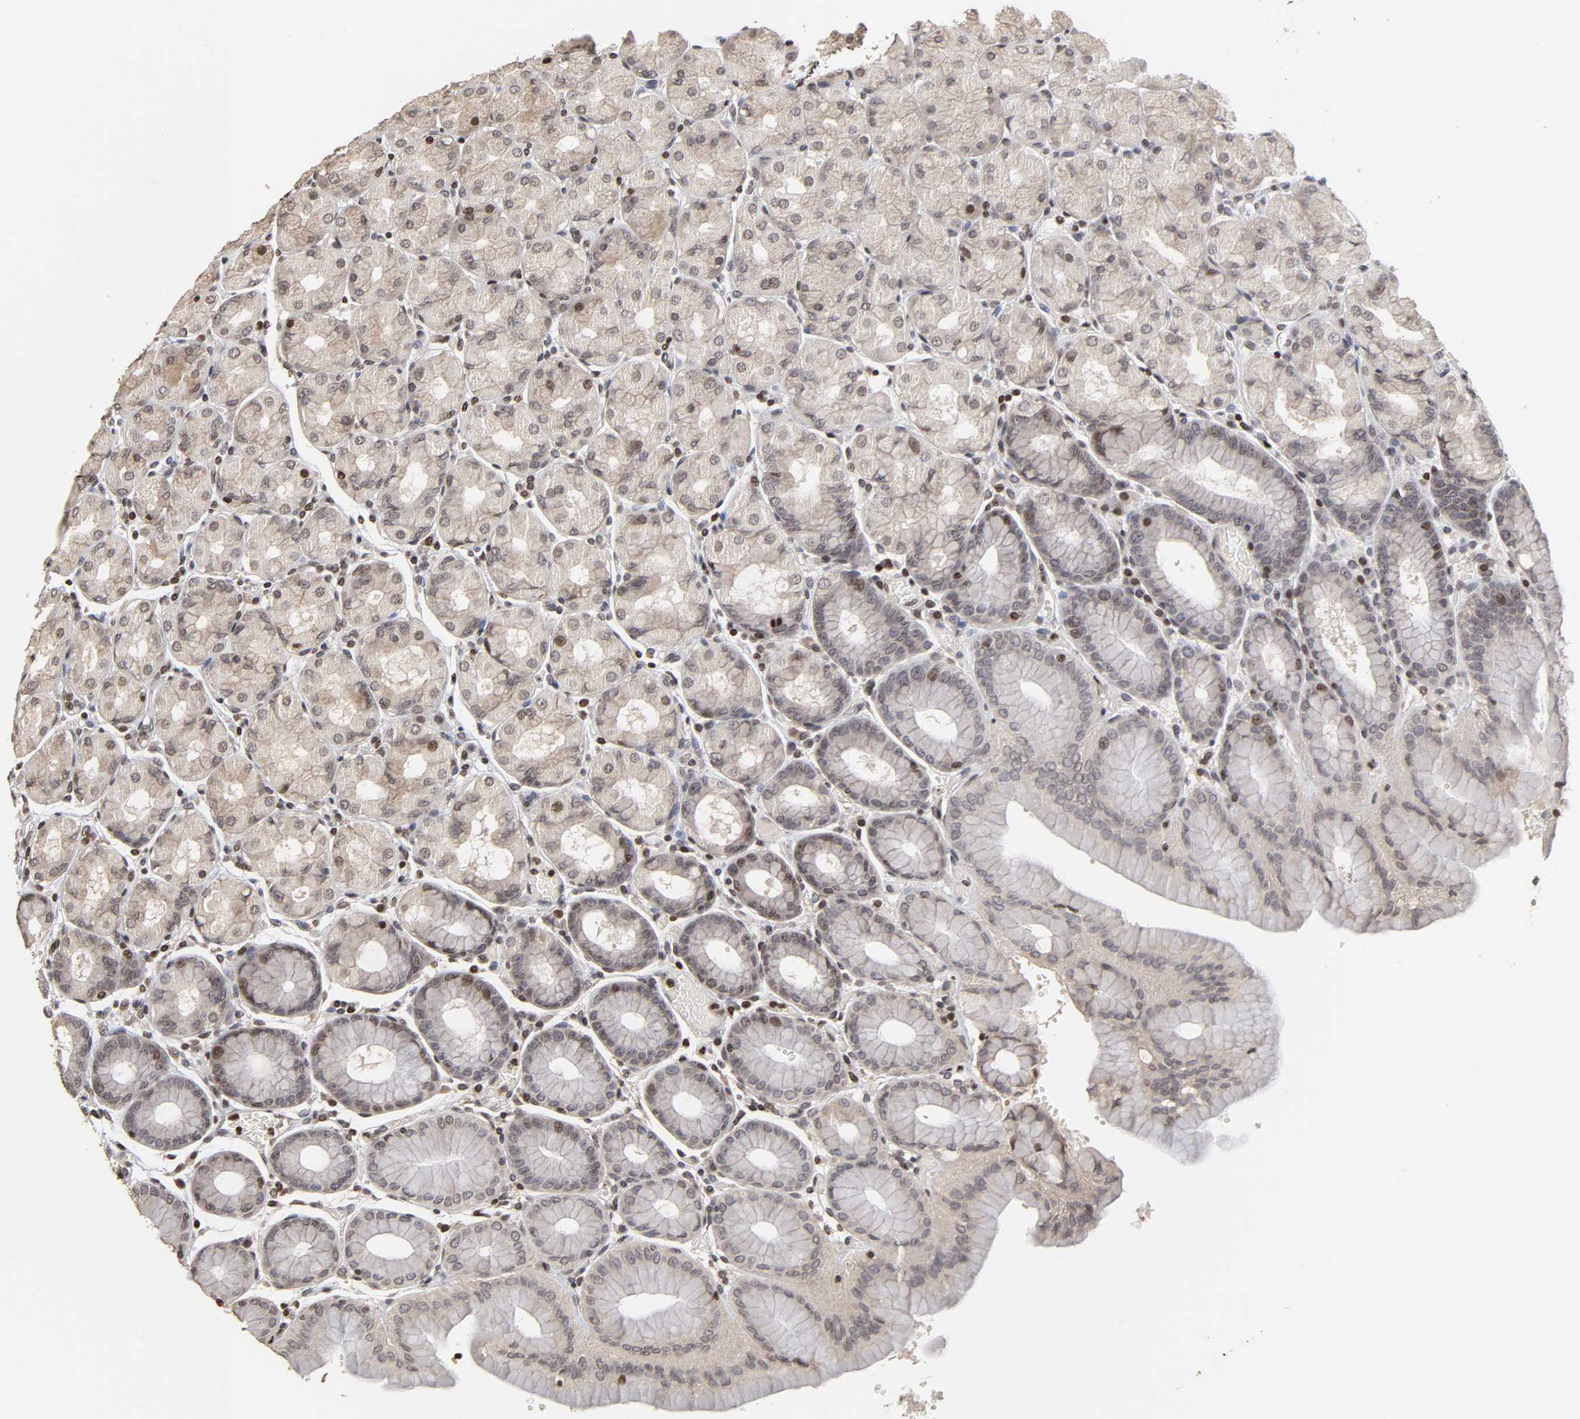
{"staining": {"intensity": "moderate", "quantity": "25%-75%", "location": "nuclear"}, "tissue": "stomach", "cell_type": "Glandular cells", "image_type": "normal", "snomed": [{"axis": "morphology", "description": "Normal tissue, NOS"}, {"axis": "topography", "description": "Stomach, upper"}, {"axis": "topography", "description": "Stomach"}], "caption": "Moderate nuclear positivity for a protein is identified in about 25%-75% of glandular cells of normal stomach using immunohistochemistry (IHC).", "gene": "ZNF473", "patient": {"sex": "male", "age": 76}}